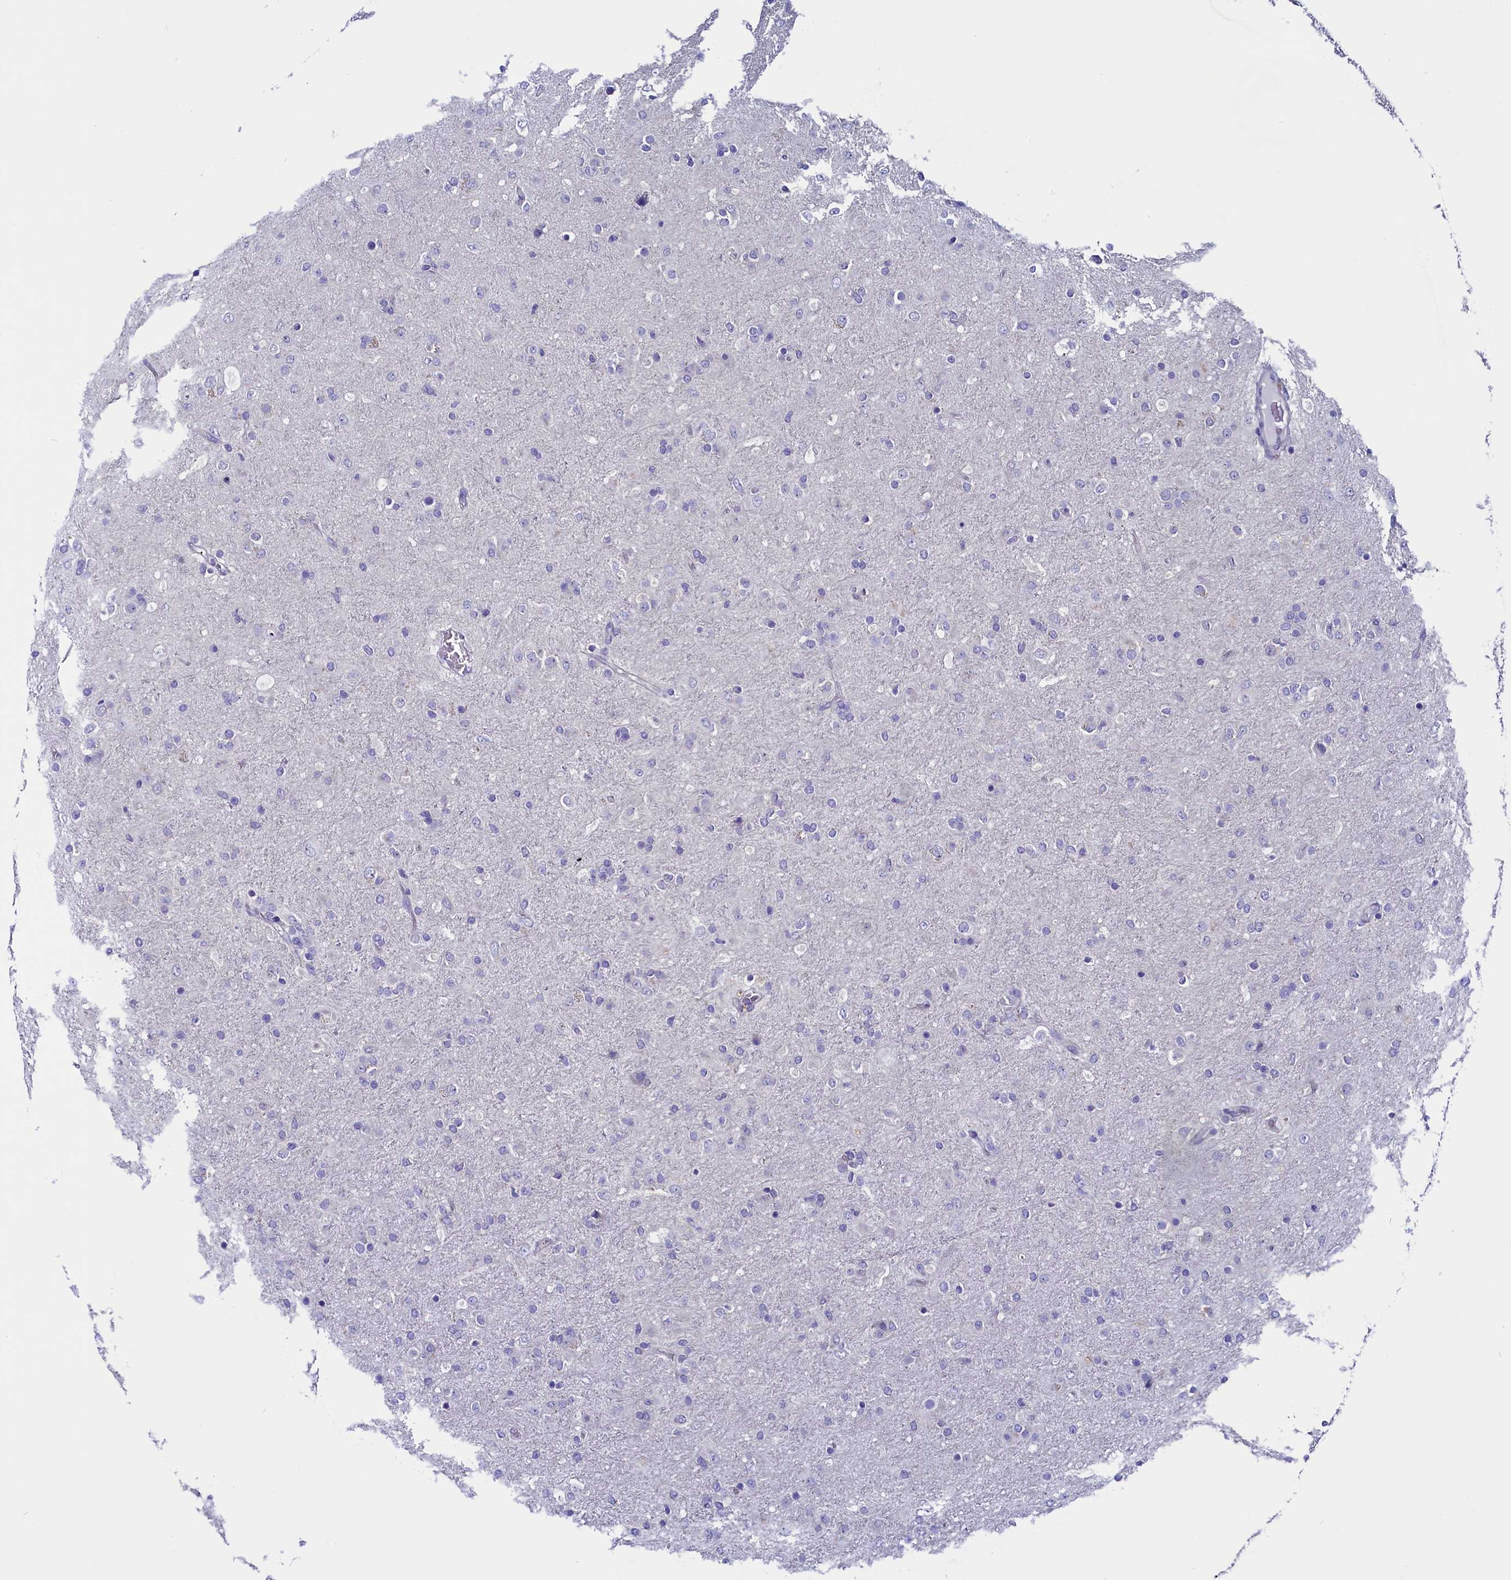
{"staining": {"intensity": "negative", "quantity": "none", "location": "none"}, "tissue": "glioma", "cell_type": "Tumor cells", "image_type": "cancer", "snomed": [{"axis": "morphology", "description": "Glioma, malignant, Low grade"}, {"axis": "topography", "description": "Brain"}], "caption": "Protein analysis of glioma shows no significant positivity in tumor cells.", "gene": "CIAPIN1", "patient": {"sex": "male", "age": 65}}